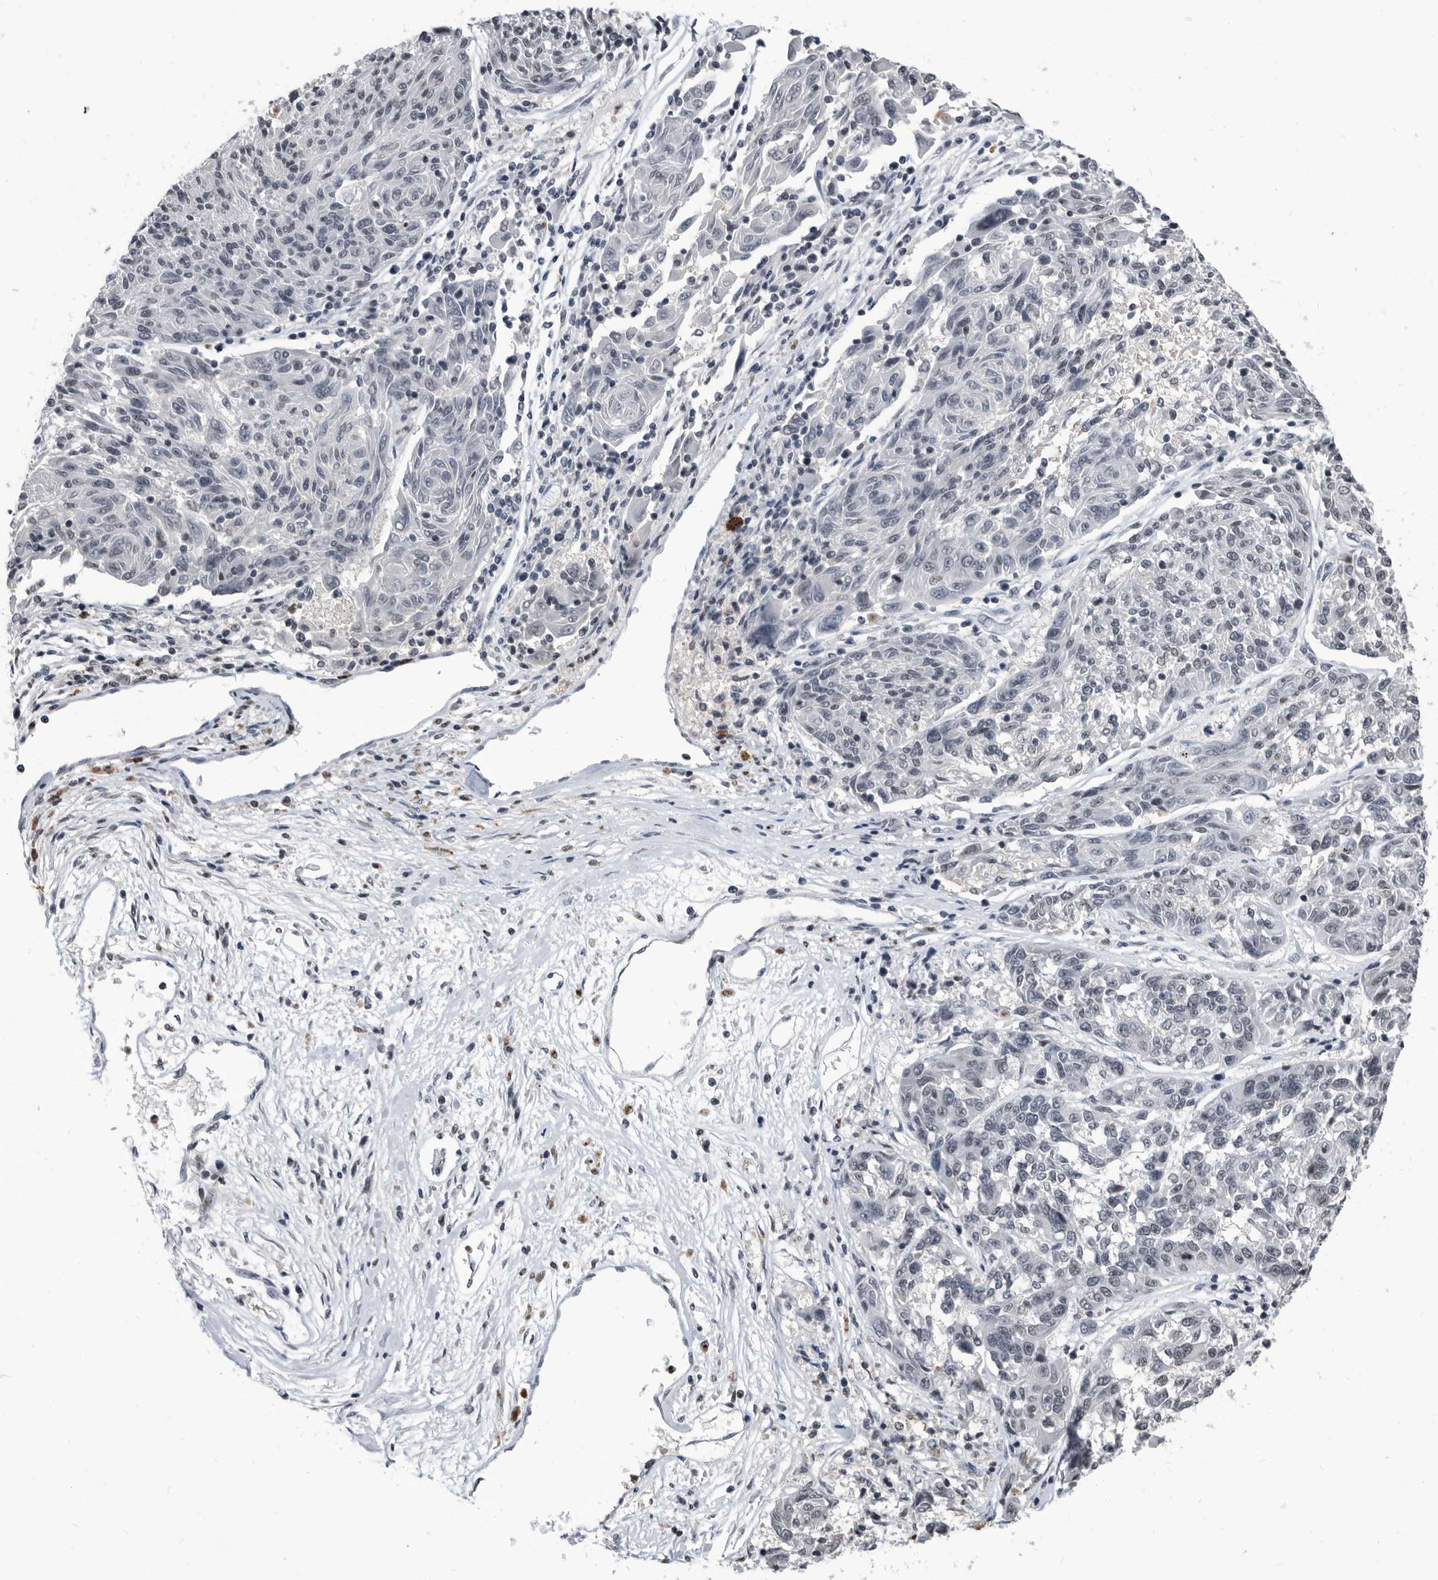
{"staining": {"intensity": "negative", "quantity": "none", "location": "none"}, "tissue": "melanoma", "cell_type": "Tumor cells", "image_type": "cancer", "snomed": [{"axis": "morphology", "description": "Malignant melanoma, NOS"}, {"axis": "topography", "description": "Skin"}], "caption": "Histopathology image shows no significant protein expression in tumor cells of malignant melanoma.", "gene": "TSTD1", "patient": {"sex": "male", "age": 53}}